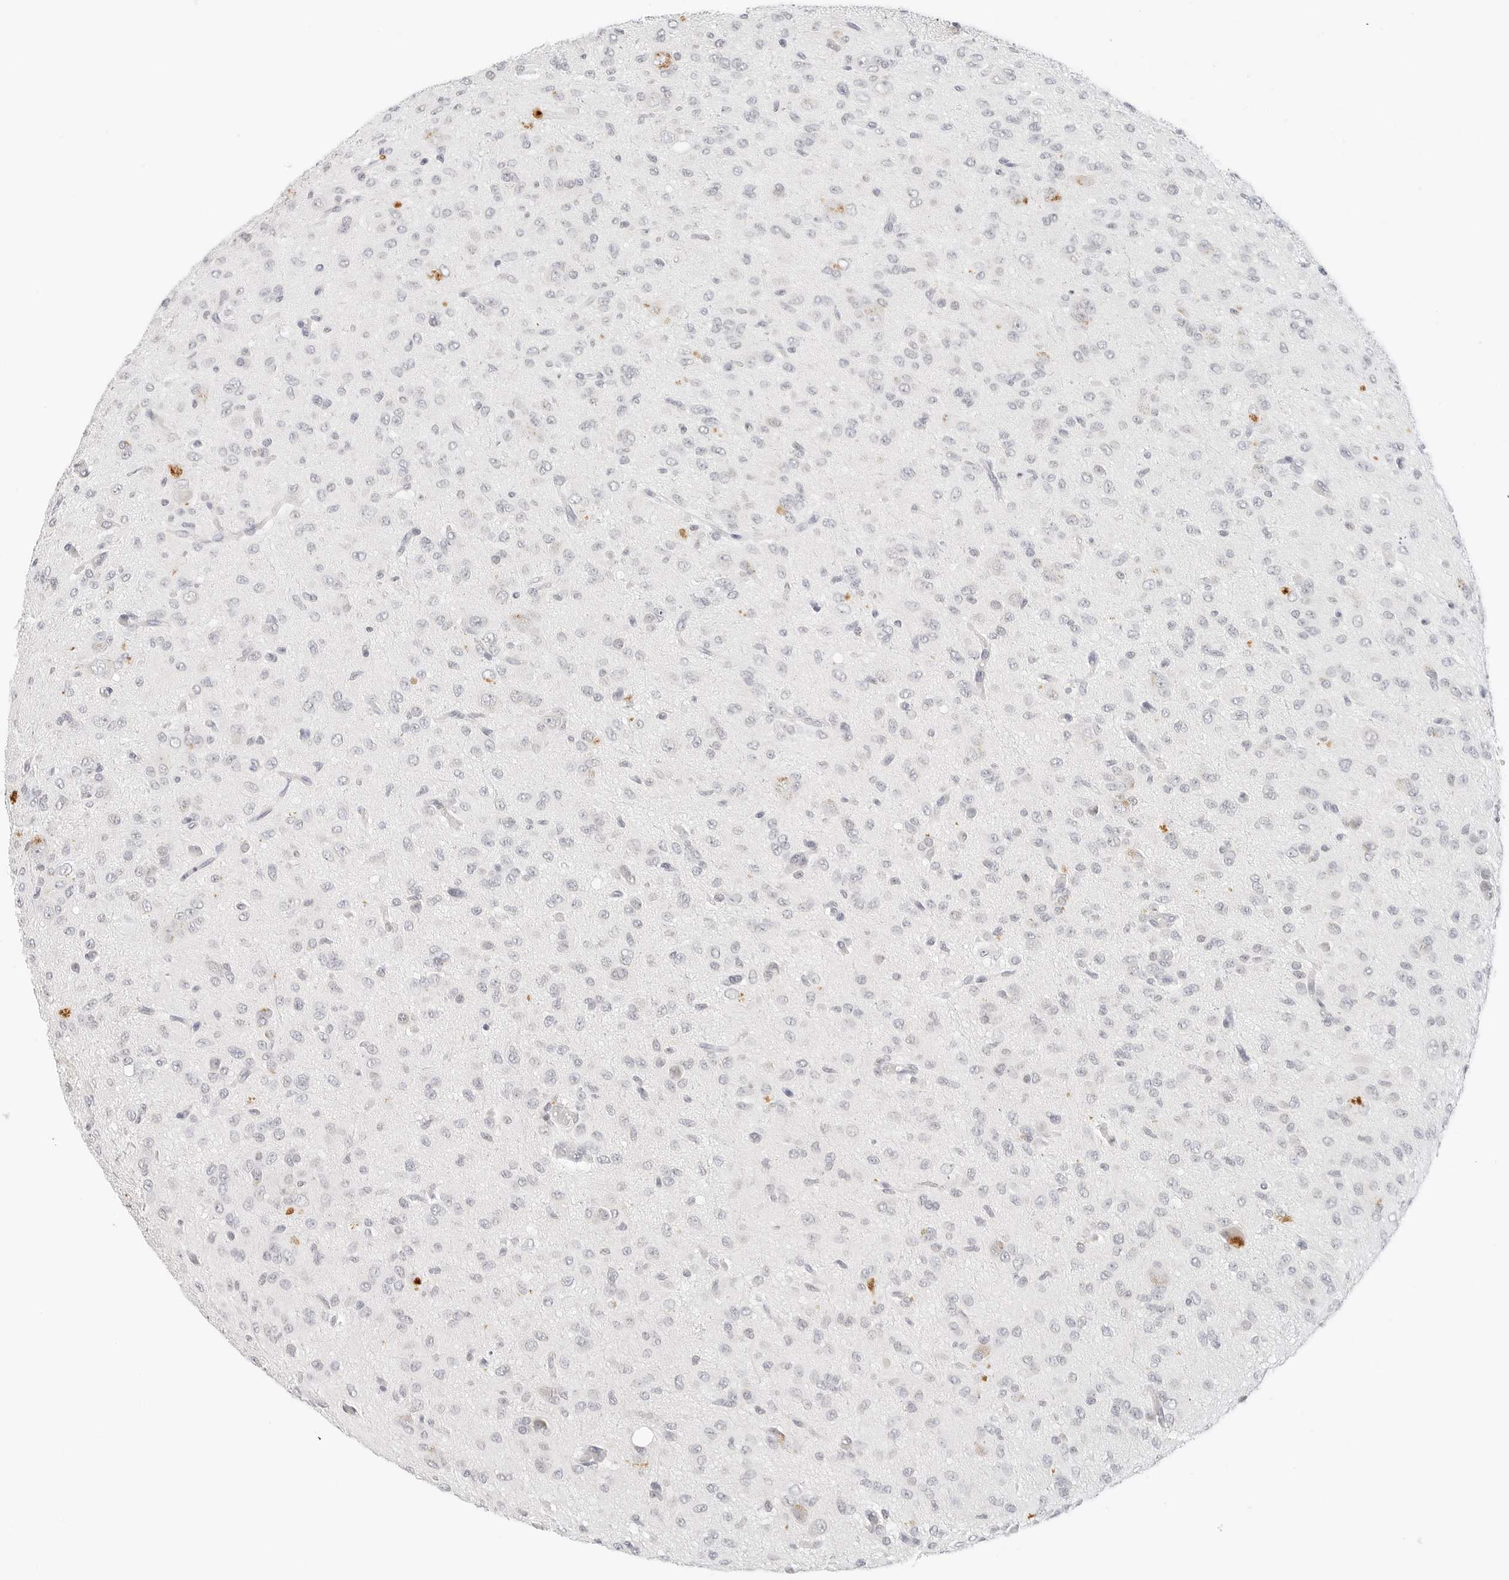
{"staining": {"intensity": "negative", "quantity": "none", "location": "none"}, "tissue": "glioma", "cell_type": "Tumor cells", "image_type": "cancer", "snomed": [{"axis": "morphology", "description": "Glioma, malignant, High grade"}, {"axis": "topography", "description": "Brain"}], "caption": "The image reveals no staining of tumor cells in malignant glioma (high-grade).", "gene": "NEO1", "patient": {"sex": "female", "age": 59}}